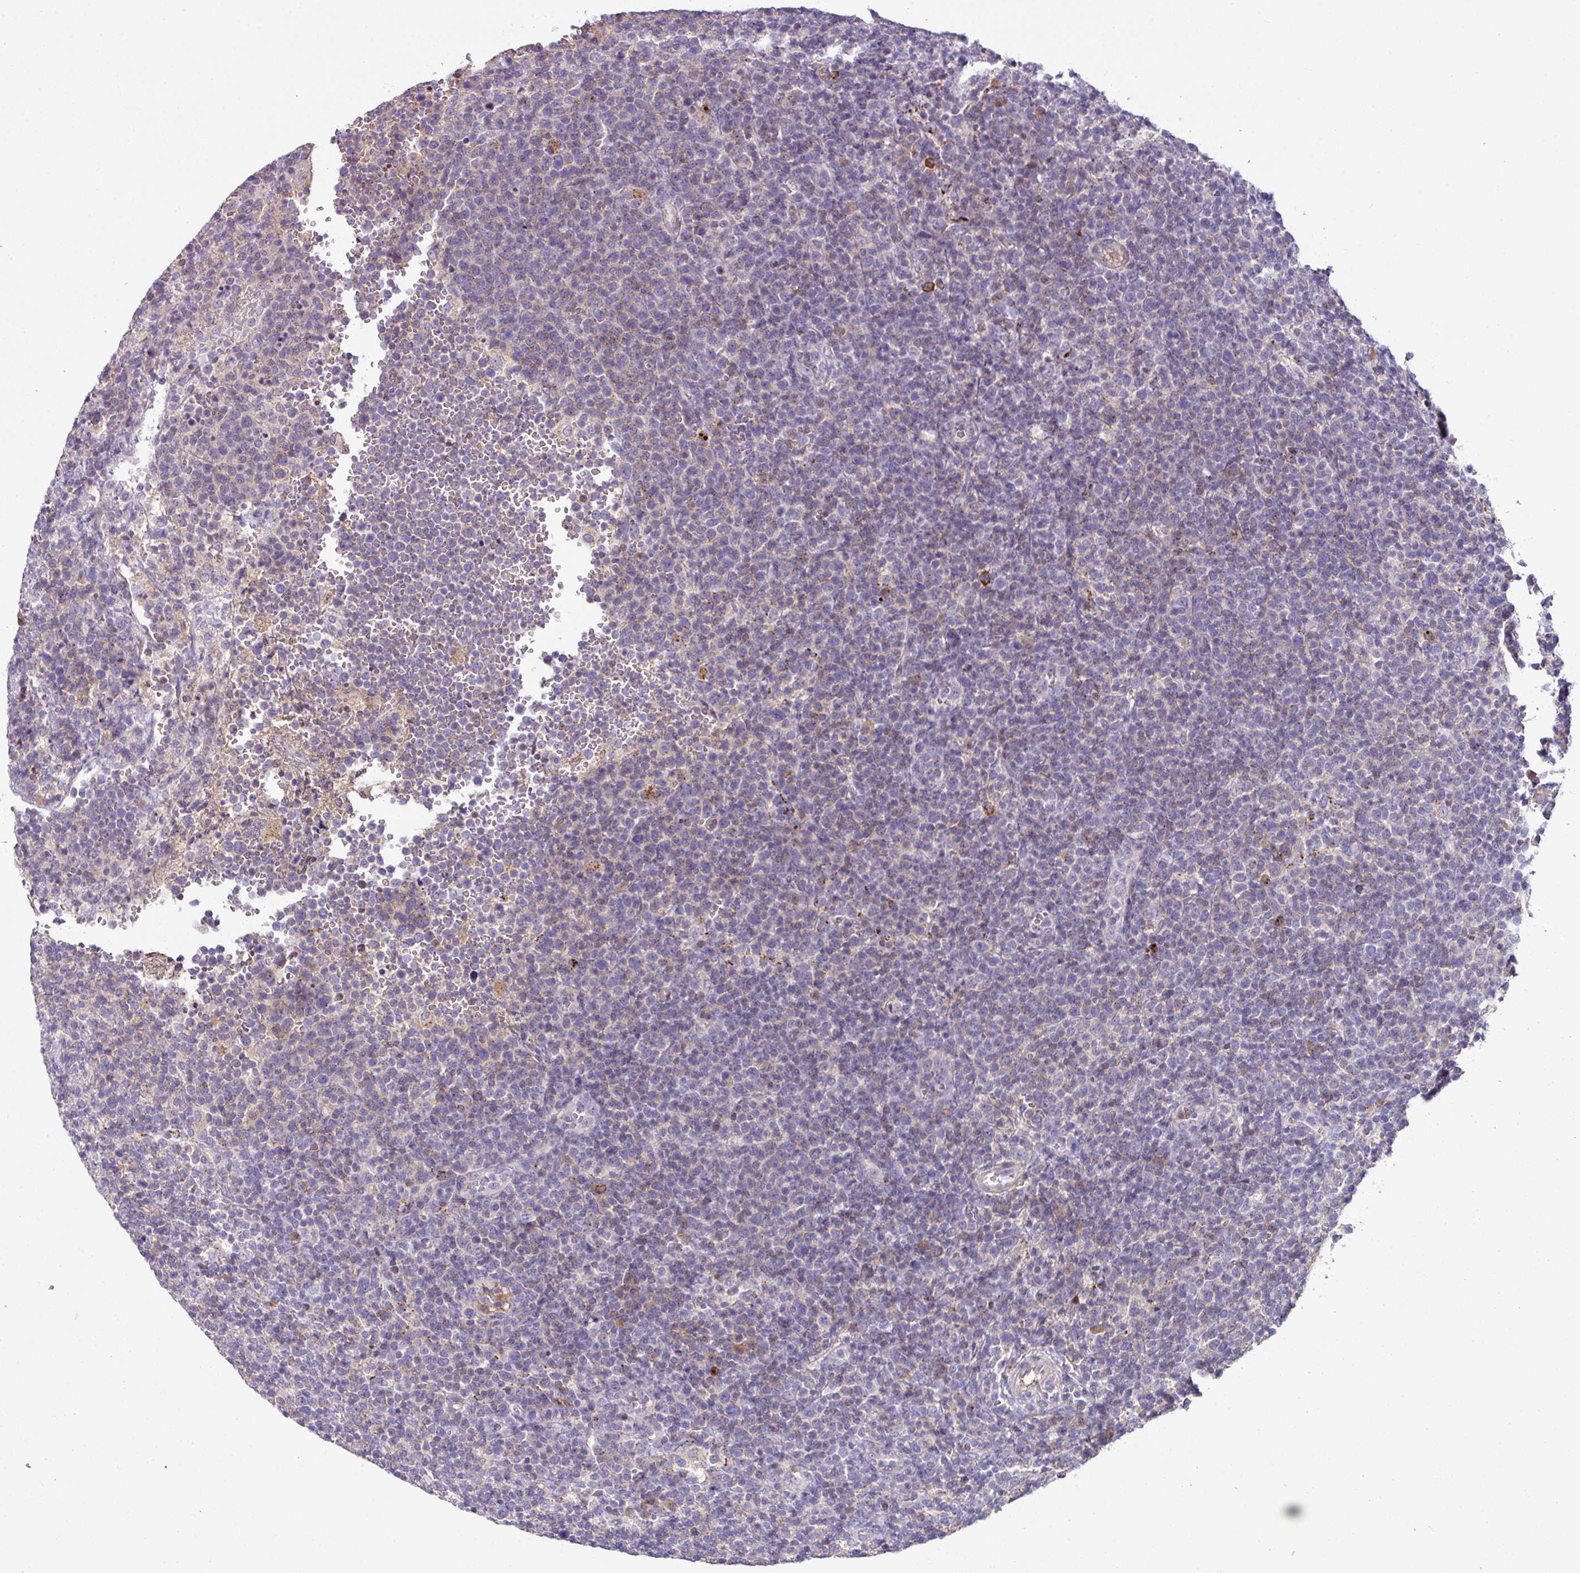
{"staining": {"intensity": "negative", "quantity": "none", "location": "none"}, "tissue": "lymphoma", "cell_type": "Tumor cells", "image_type": "cancer", "snomed": [{"axis": "morphology", "description": "Malignant lymphoma, non-Hodgkin's type, High grade"}, {"axis": "topography", "description": "Lymph node"}], "caption": "This micrograph is of malignant lymphoma, non-Hodgkin's type (high-grade) stained with immunohistochemistry to label a protein in brown with the nuclei are counter-stained blue. There is no staining in tumor cells.", "gene": "SLAMF6", "patient": {"sex": "male", "age": 61}}